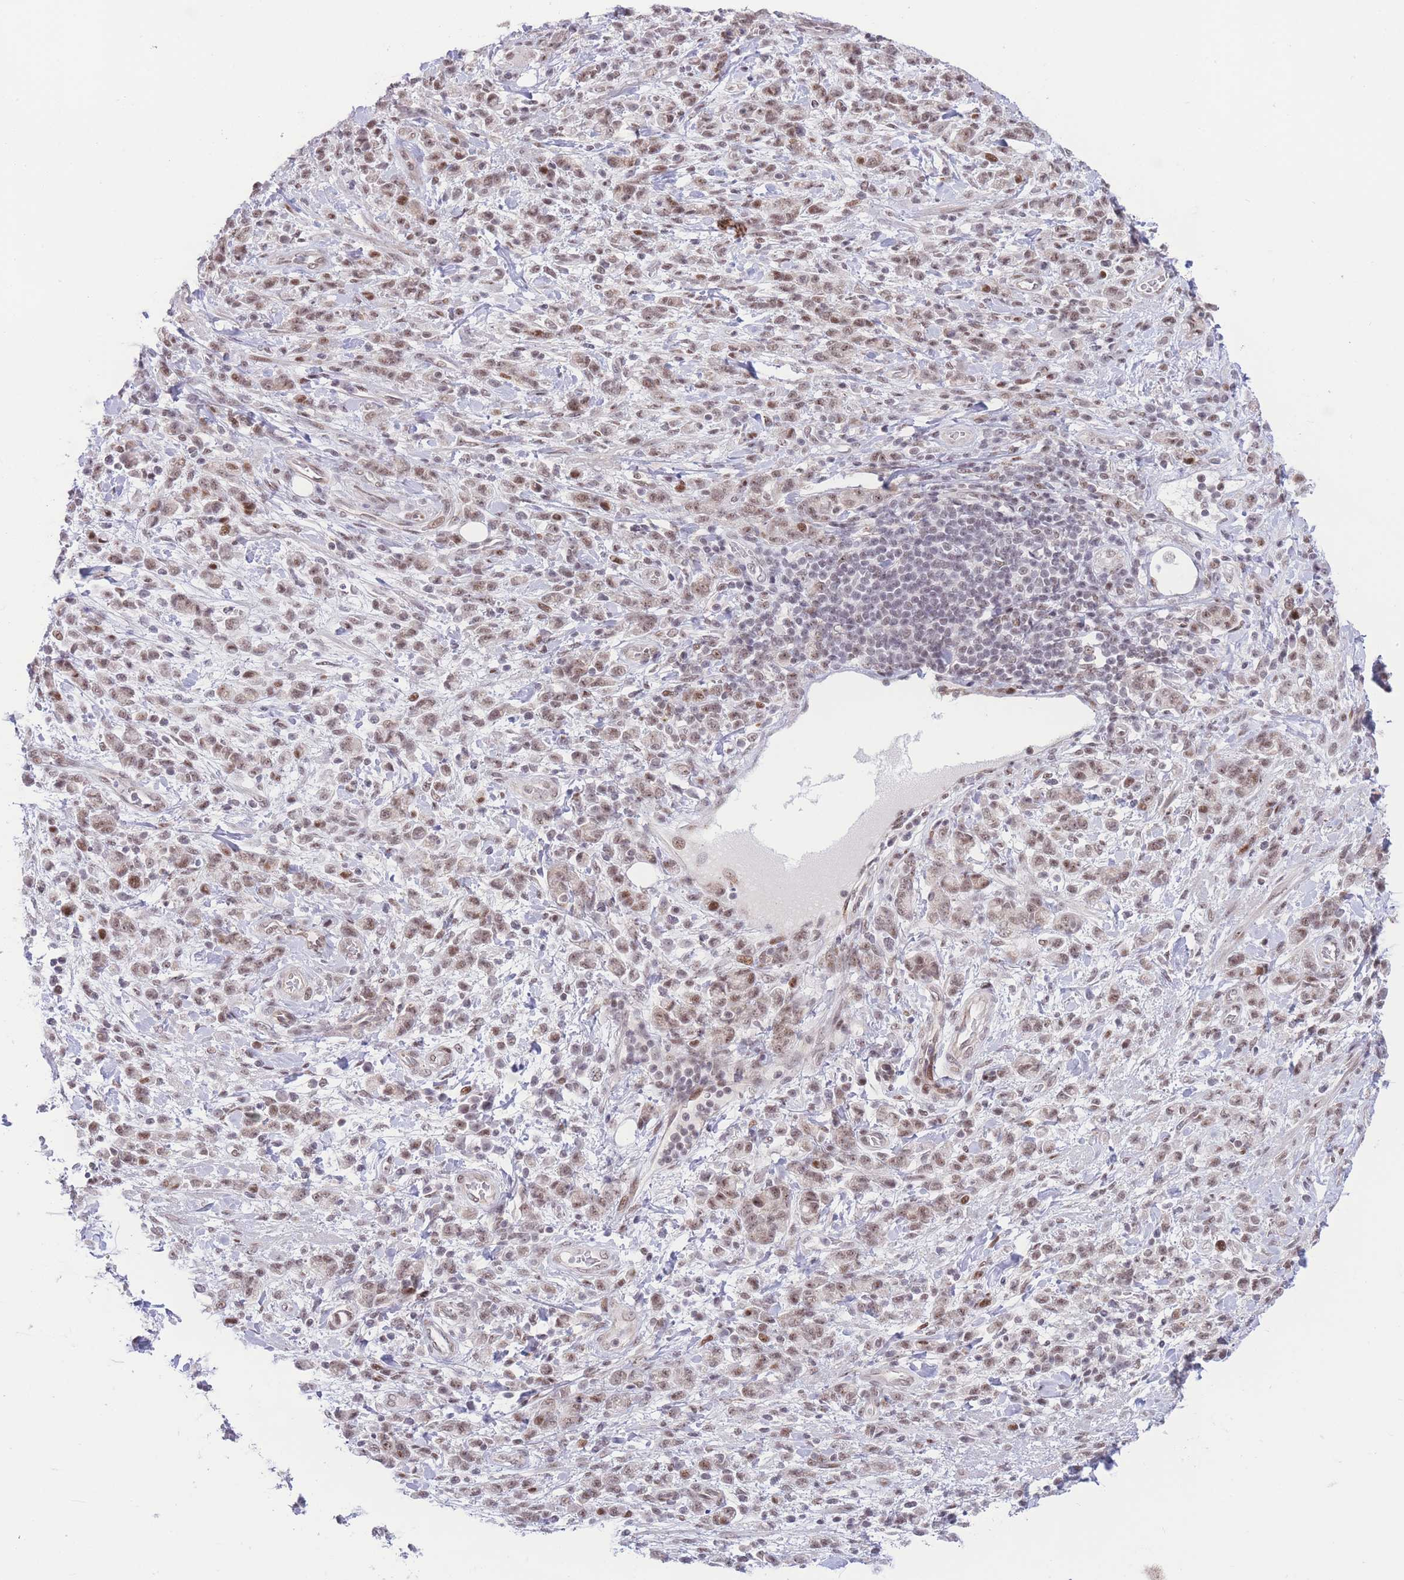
{"staining": {"intensity": "weak", "quantity": ">75%", "location": "nuclear"}, "tissue": "stomach cancer", "cell_type": "Tumor cells", "image_type": "cancer", "snomed": [{"axis": "morphology", "description": "Adenocarcinoma, NOS"}, {"axis": "topography", "description": "Stomach"}], "caption": "High-magnification brightfield microscopy of adenocarcinoma (stomach) stained with DAB (3,3'-diaminobenzidine) (brown) and counterstained with hematoxylin (blue). tumor cells exhibit weak nuclear expression is present in approximately>75% of cells.", "gene": "PCIF1", "patient": {"sex": "male", "age": 77}}